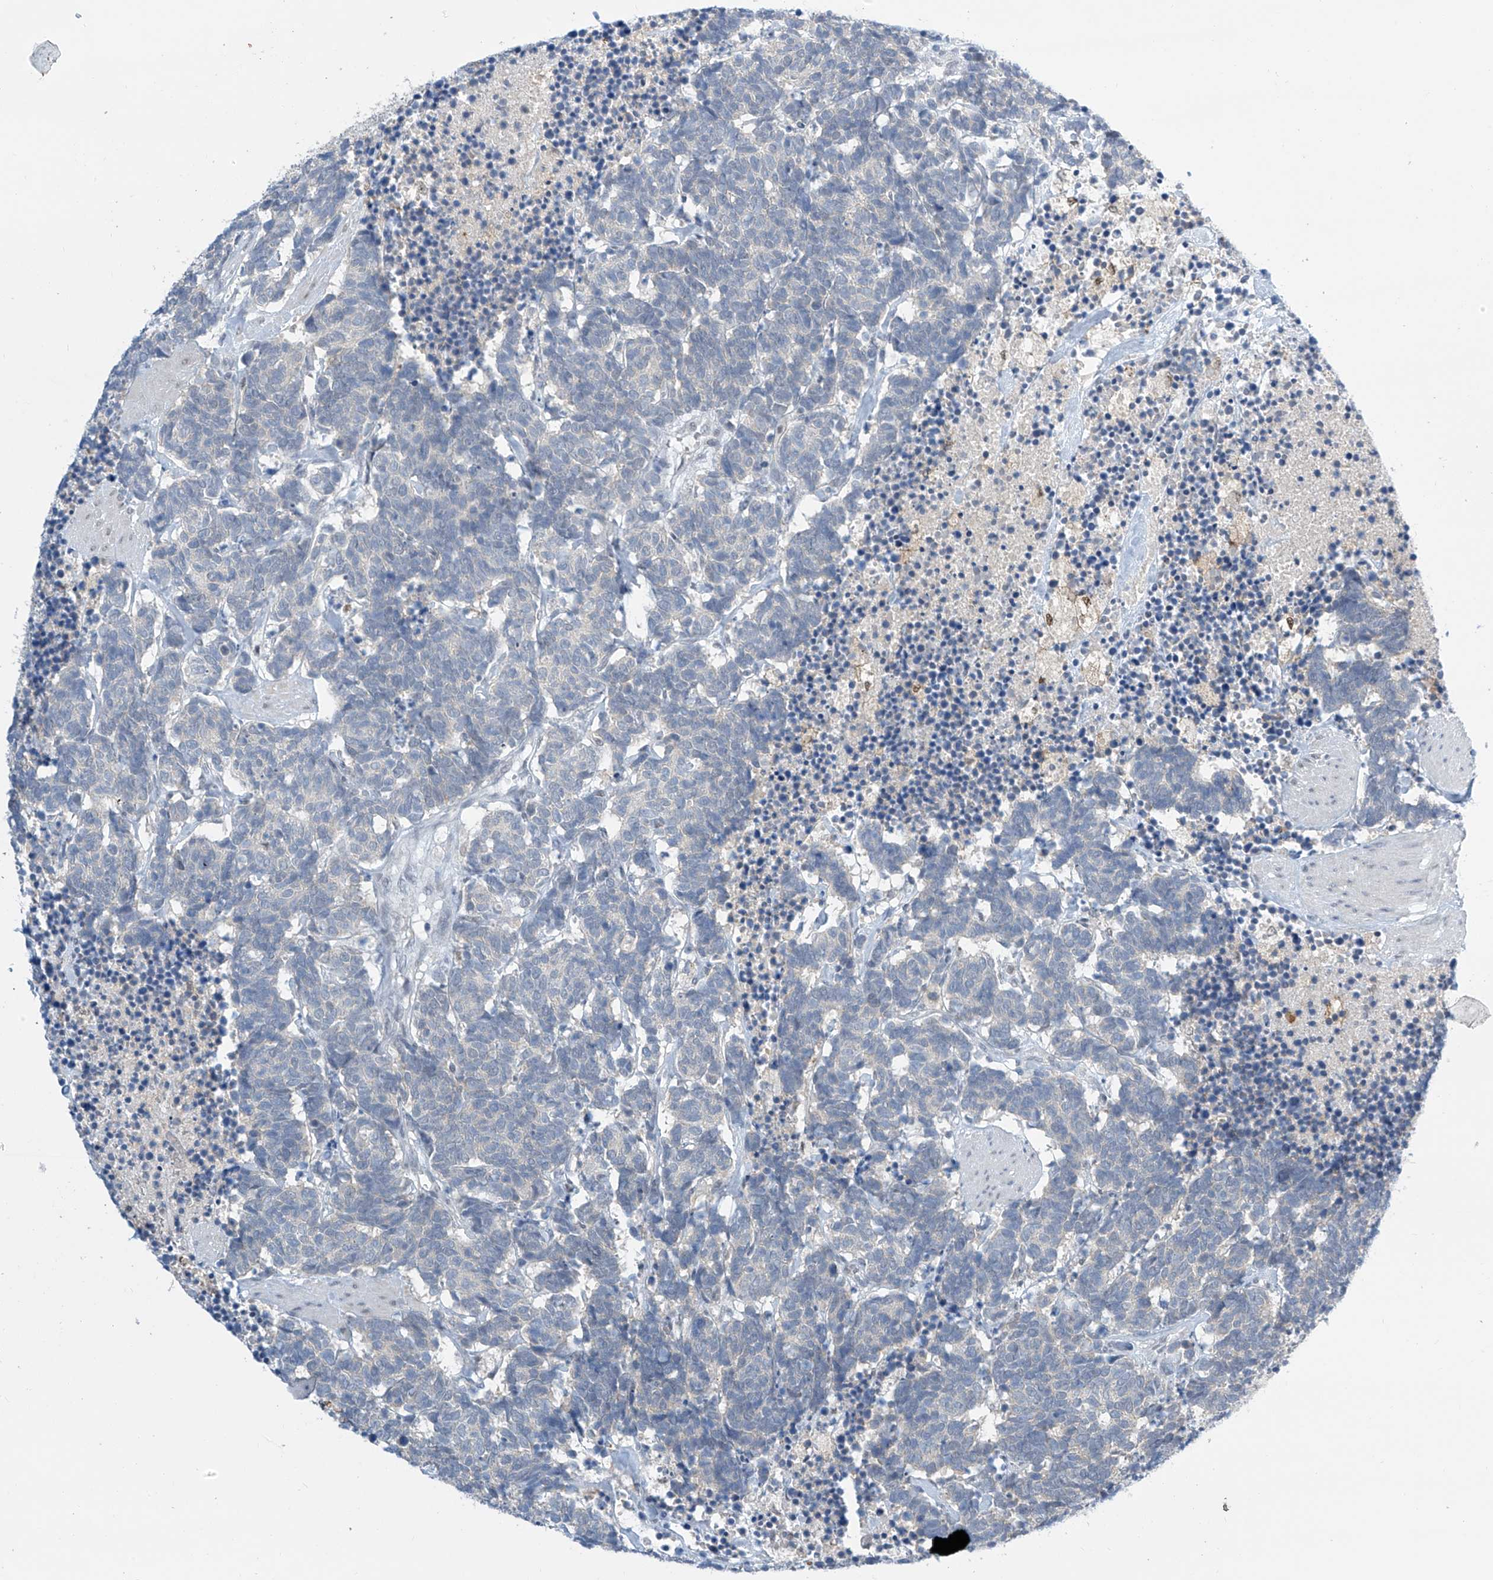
{"staining": {"intensity": "negative", "quantity": "none", "location": "none"}, "tissue": "carcinoid", "cell_type": "Tumor cells", "image_type": "cancer", "snomed": [{"axis": "morphology", "description": "Carcinoma, NOS"}, {"axis": "morphology", "description": "Carcinoid, malignant, NOS"}, {"axis": "topography", "description": "Urinary bladder"}], "caption": "Carcinoid stained for a protein using immunohistochemistry displays no staining tumor cells.", "gene": "APLF", "patient": {"sex": "male", "age": 57}}